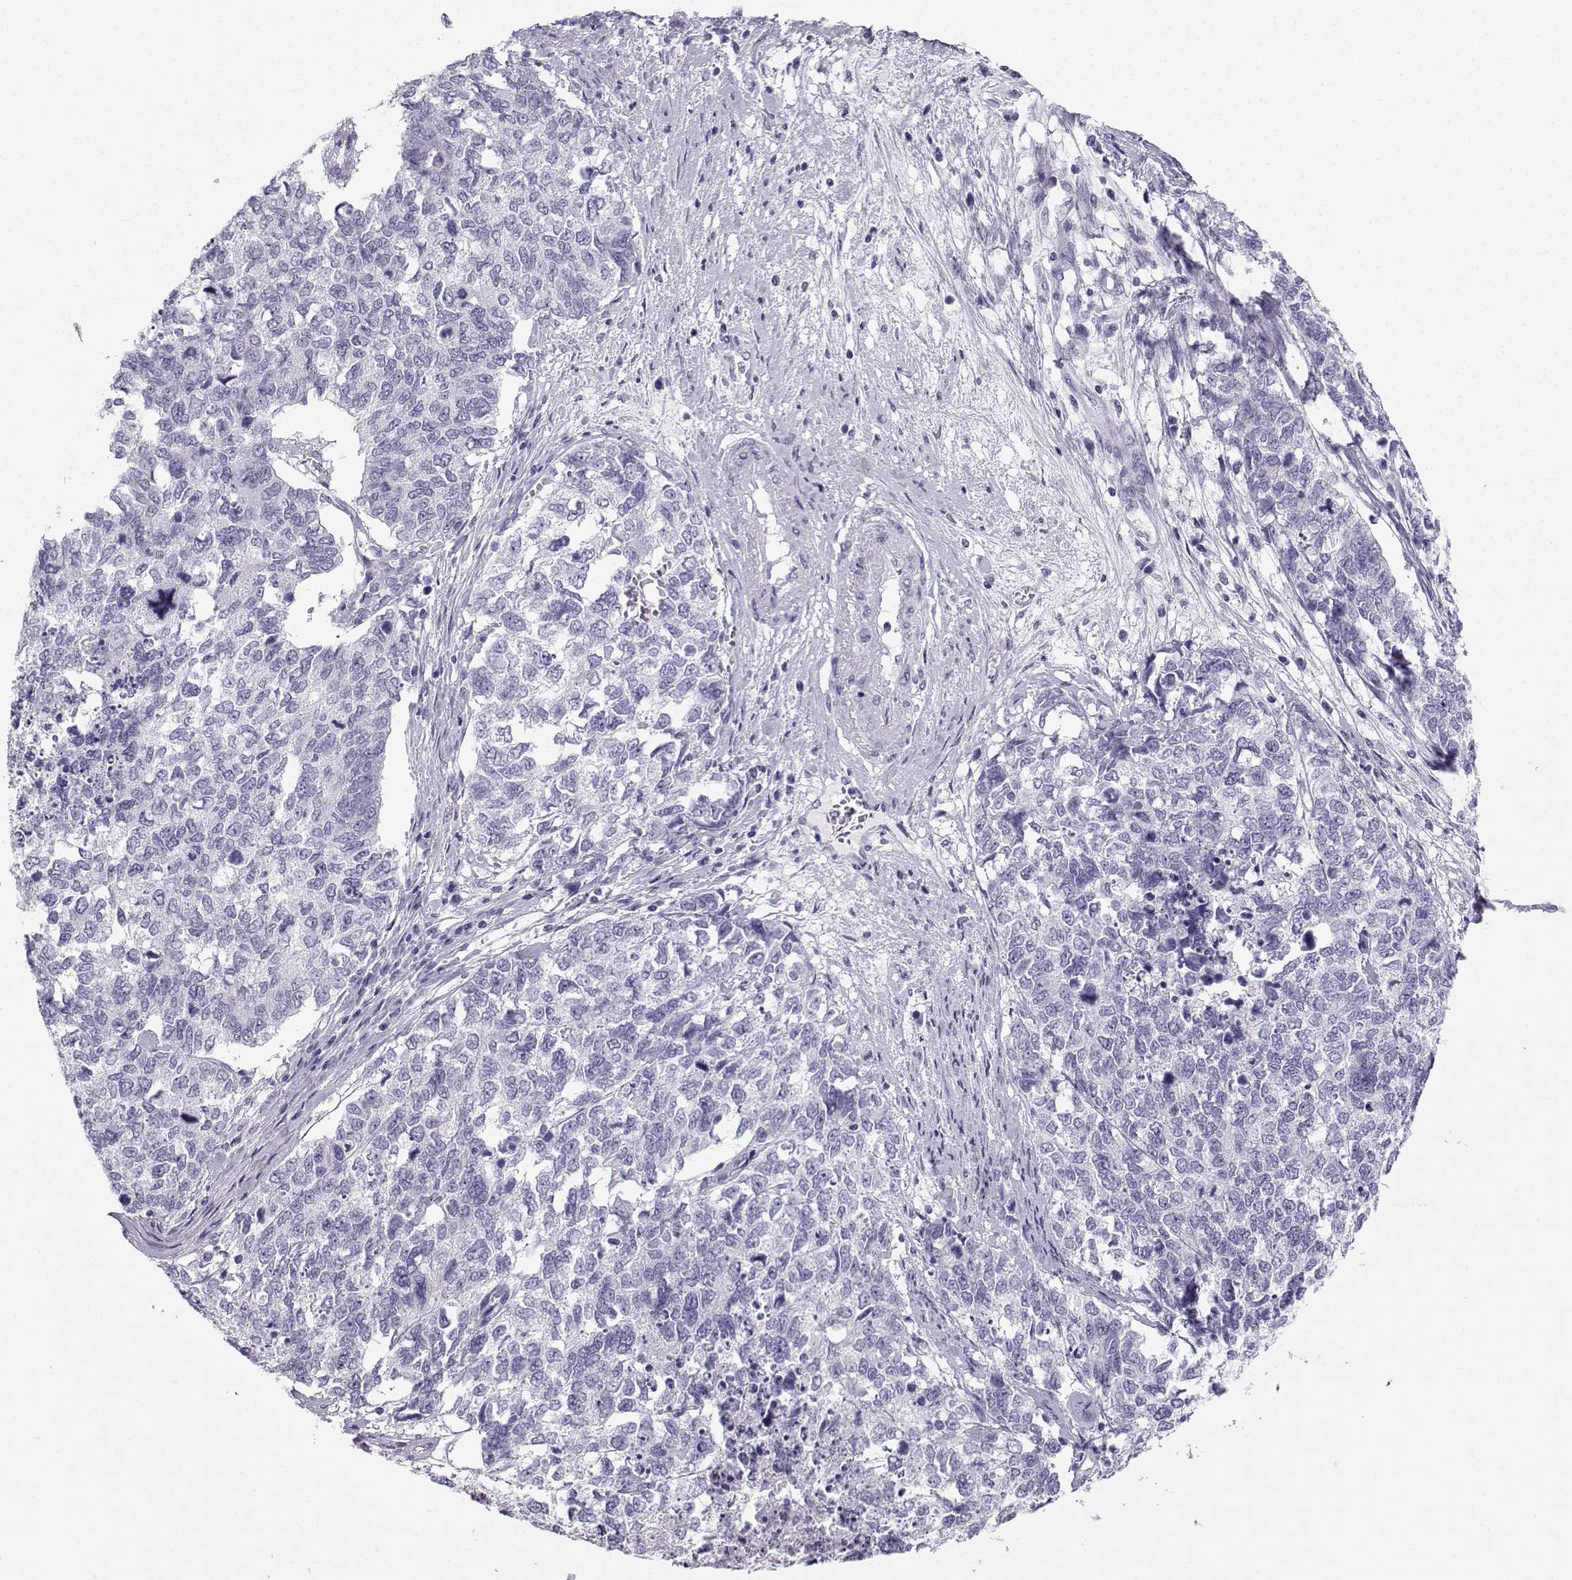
{"staining": {"intensity": "negative", "quantity": "none", "location": "none"}, "tissue": "cervical cancer", "cell_type": "Tumor cells", "image_type": "cancer", "snomed": [{"axis": "morphology", "description": "Squamous cell carcinoma, NOS"}, {"axis": "topography", "description": "Cervix"}], "caption": "Image shows no protein positivity in tumor cells of cervical cancer (squamous cell carcinoma) tissue.", "gene": "ZBTB8B", "patient": {"sex": "female", "age": 63}}